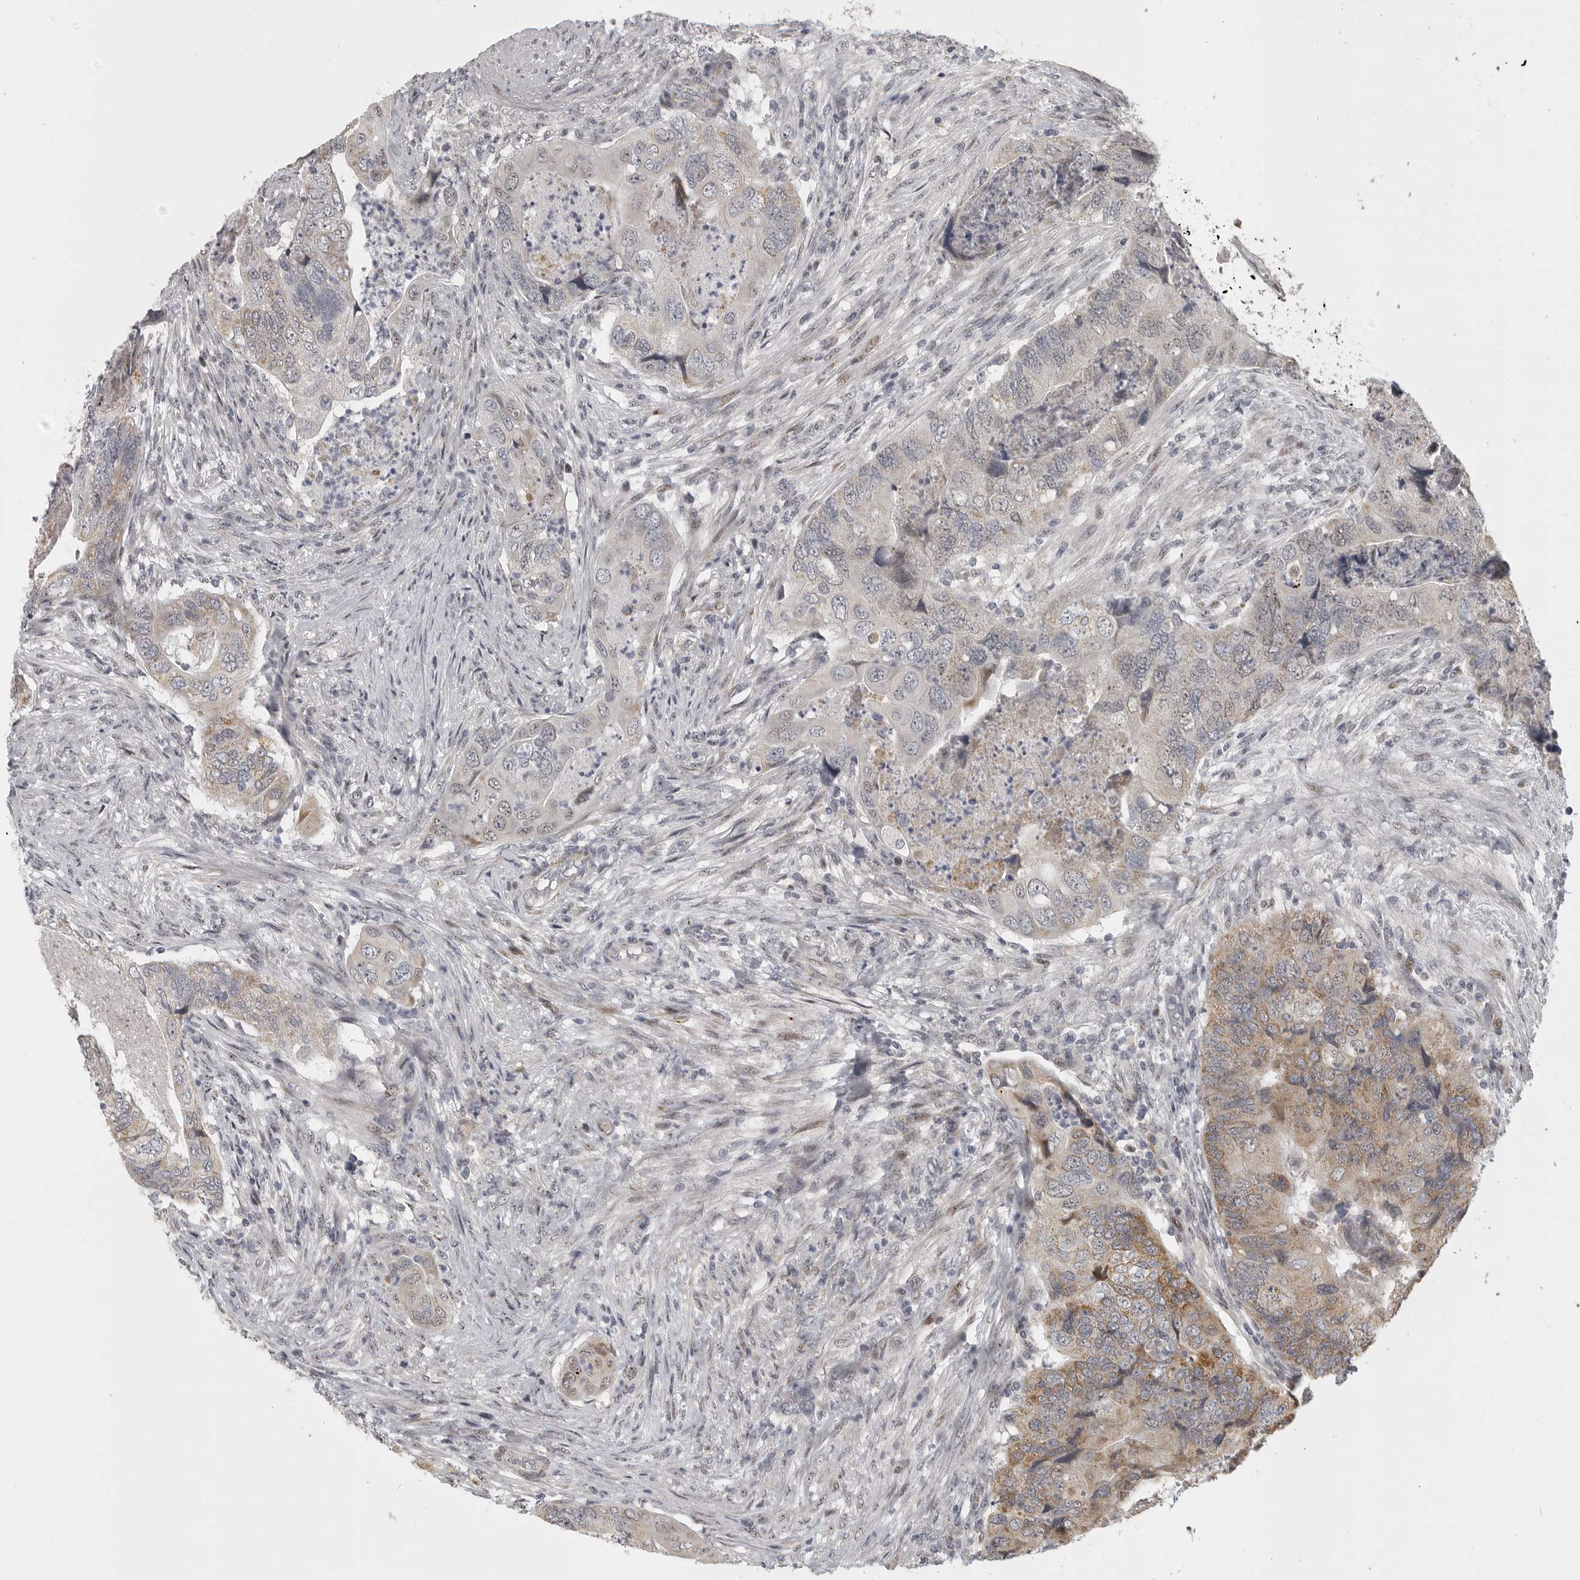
{"staining": {"intensity": "moderate", "quantity": "25%-75%", "location": "cytoplasmic/membranous"}, "tissue": "colorectal cancer", "cell_type": "Tumor cells", "image_type": "cancer", "snomed": [{"axis": "morphology", "description": "Adenocarcinoma, NOS"}, {"axis": "topography", "description": "Rectum"}], "caption": "Immunohistochemistry photomicrograph of neoplastic tissue: colorectal cancer (adenocarcinoma) stained using IHC displays medium levels of moderate protein expression localized specifically in the cytoplasmic/membranous of tumor cells, appearing as a cytoplasmic/membranous brown color.", "gene": "POLE2", "patient": {"sex": "male", "age": 63}}